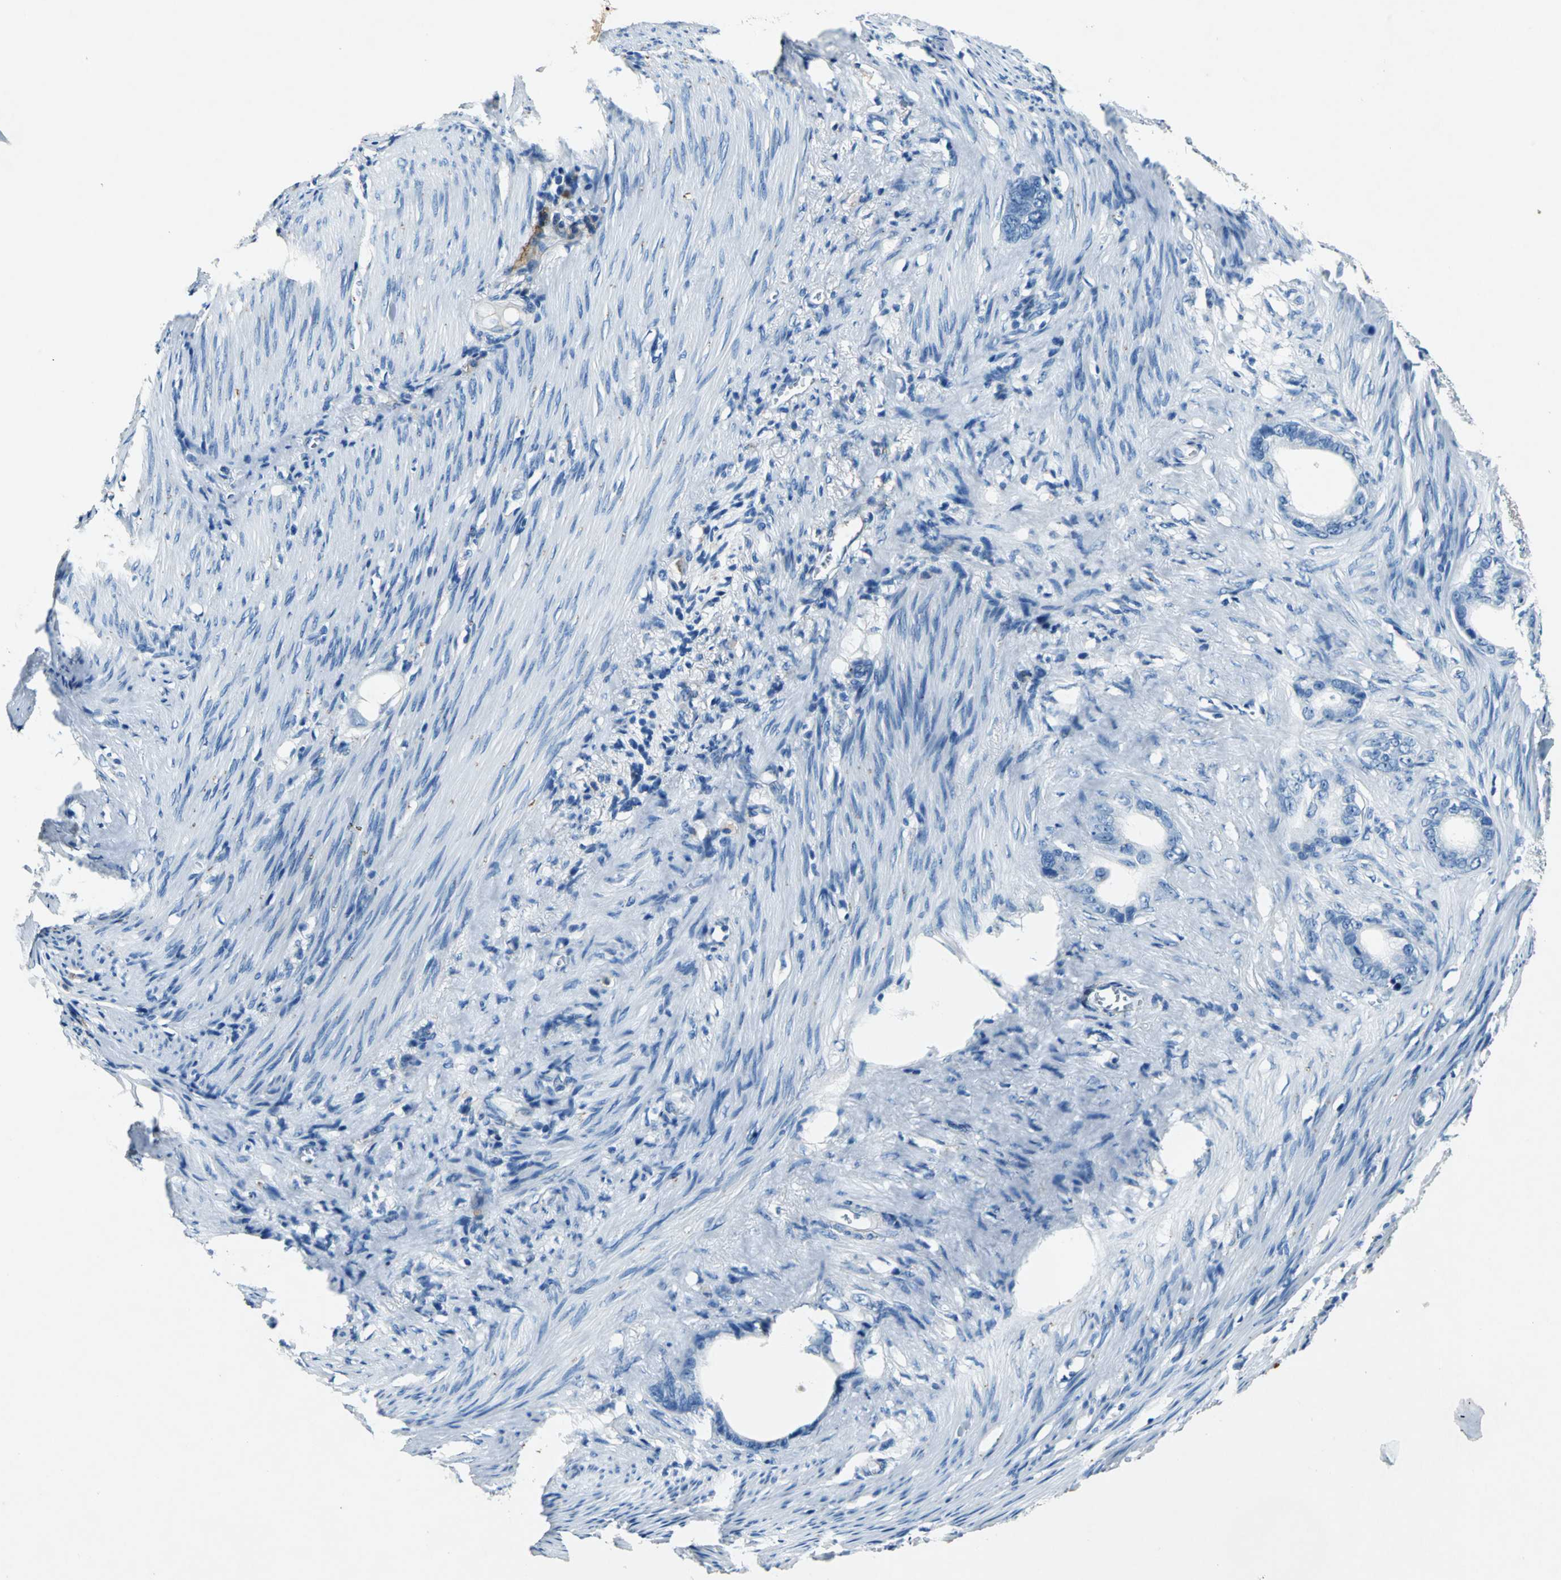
{"staining": {"intensity": "negative", "quantity": "none", "location": "none"}, "tissue": "stomach cancer", "cell_type": "Tumor cells", "image_type": "cancer", "snomed": [{"axis": "morphology", "description": "Adenocarcinoma, NOS"}, {"axis": "topography", "description": "Stomach"}], "caption": "The immunohistochemistry (IHC) histopathology image has no significant positivity in tumor cells of stomach cancer (adenocarcinoma) tissue. (DAB immunohistochemistry (IHC), high magnification).", "gene": "RPS13", "patient": {"sex": "female", "age": 75}}